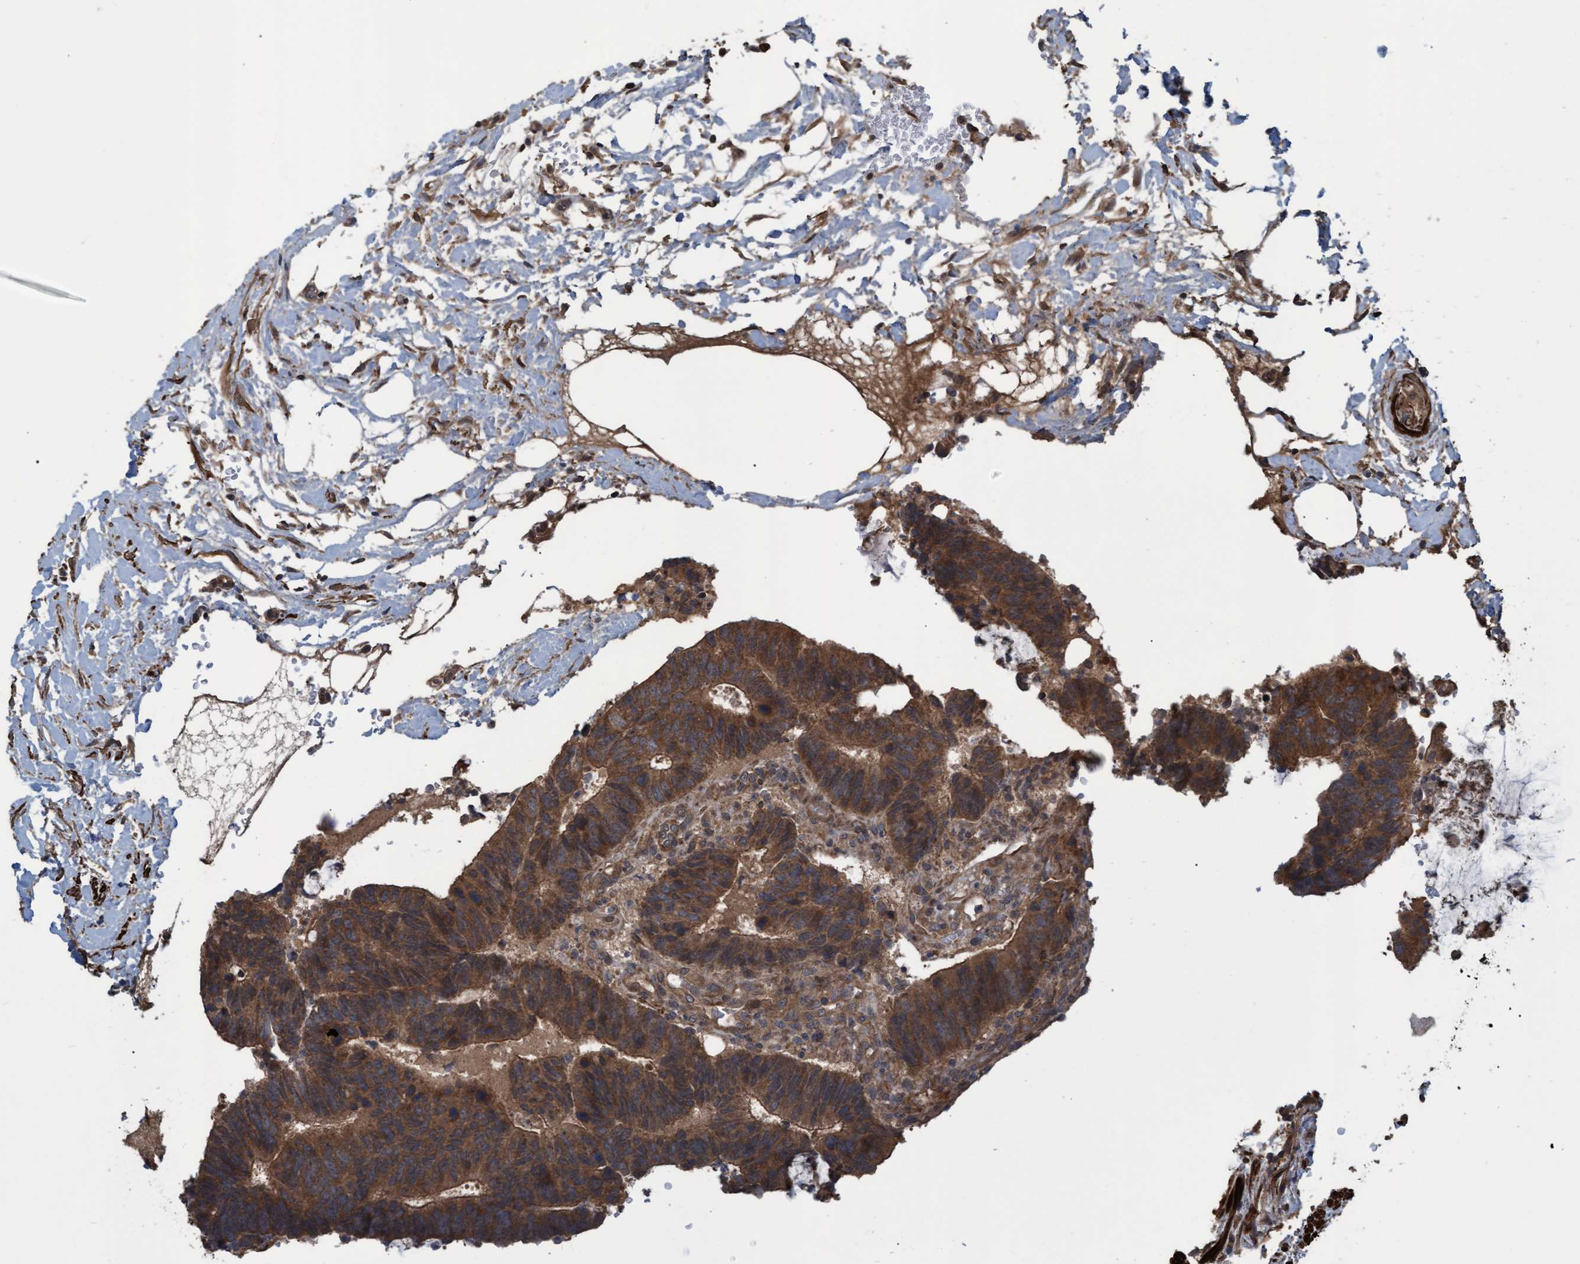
{"staining": {"intensity": "strong", "quantity": ">75%", "location": "cytoplasmic/membranous"}, "tissue": "colorectal cancer", "cell_type": "Tumor cells", "image_type": "cancer", "snomed": [{"axis": "morphology", "description": "Adenocarcinoma, NOS"}, {"axis": "topography", "description": "Colon"}], "caption": "Protein expression by immunohistochemistry (IHC) displays strong cytoplasmic/membranous positivity in approximately >75% of tumor cells in colorectal cancer (adenocarcinoma). (DAB (3,3'-diaminobenzidine) IHC with brightfield microscopy, high magnification).", "gene": "GGT6", "patient": {"sex": "male", "age": 56}}